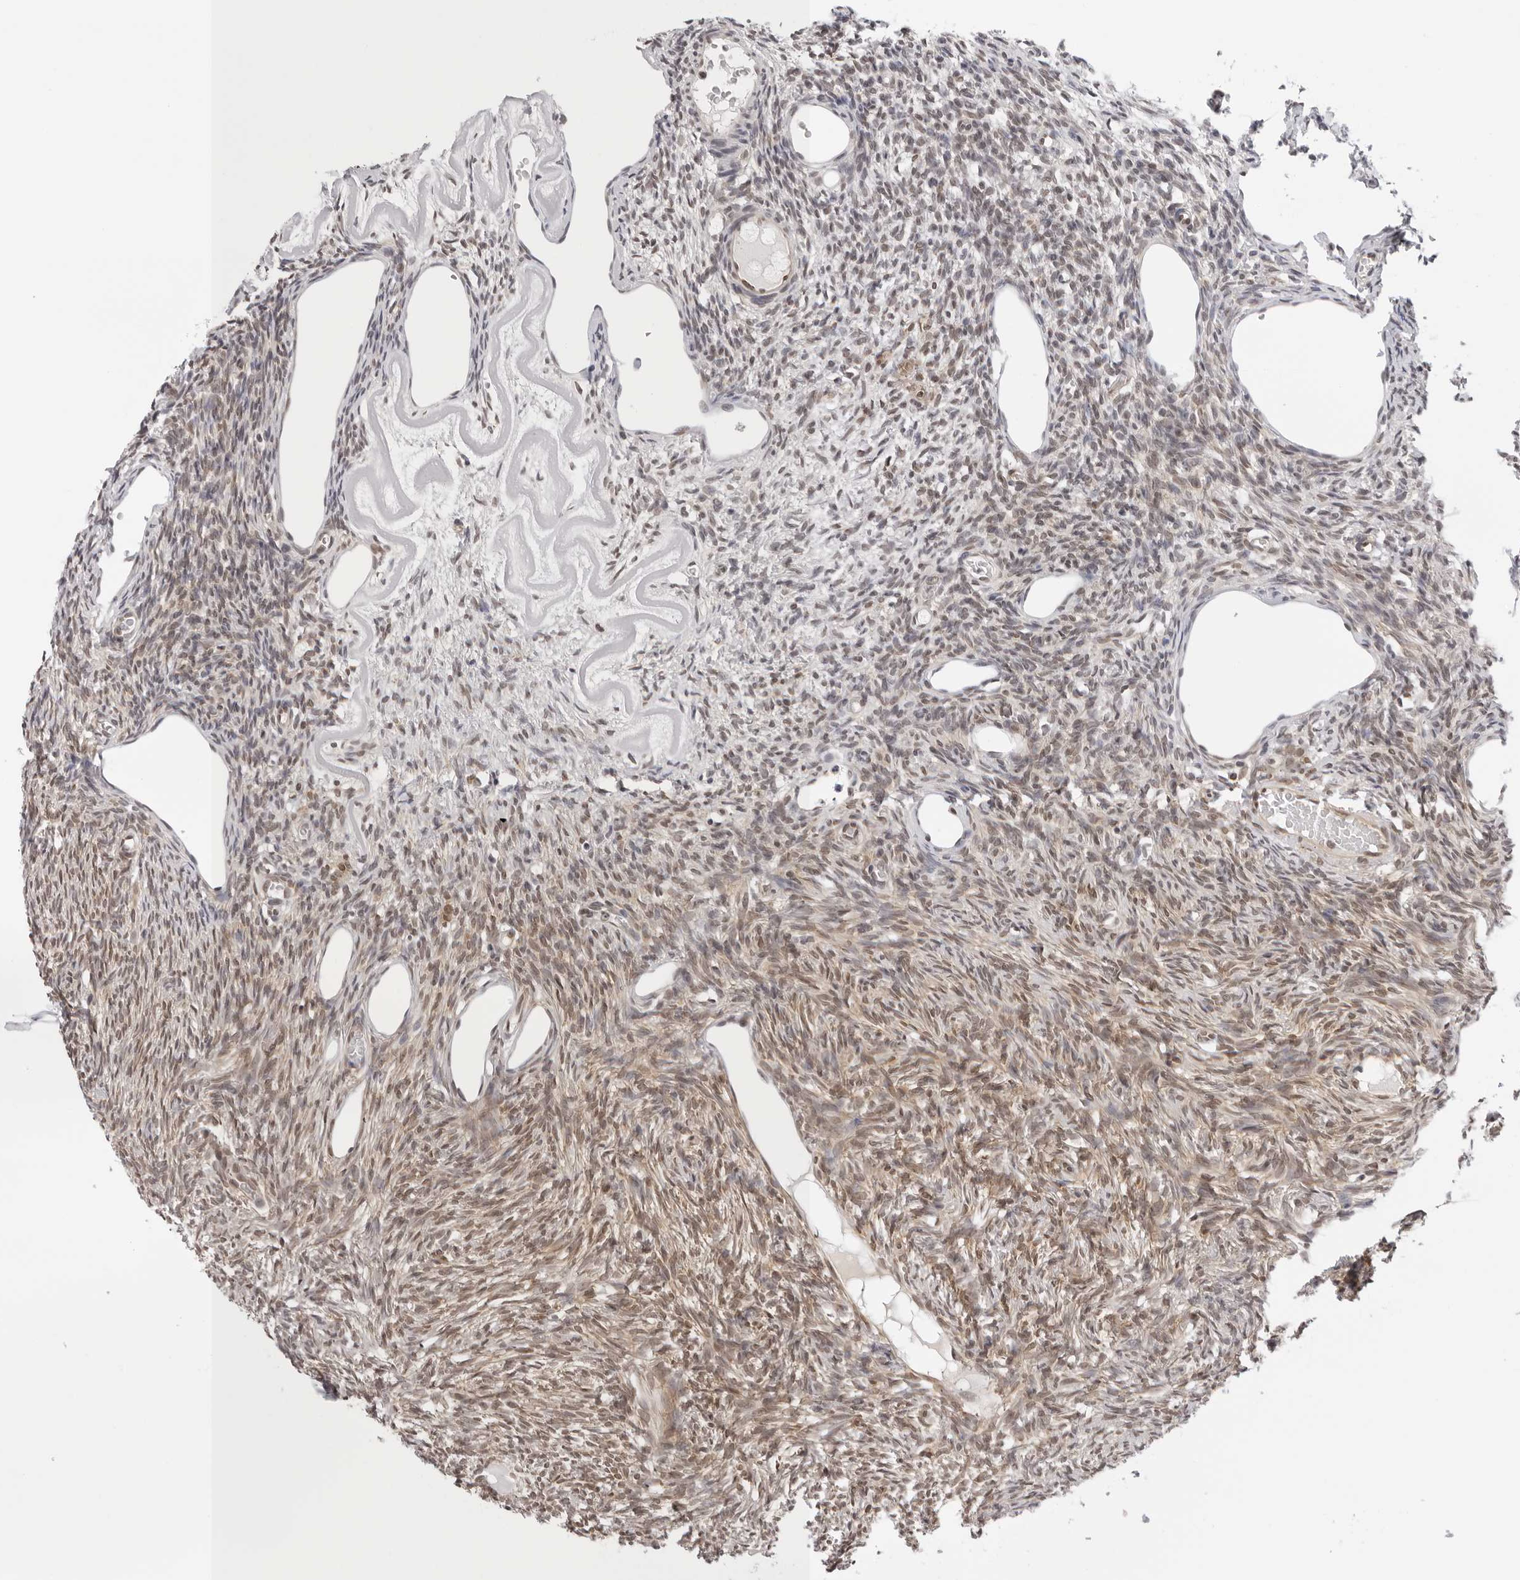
{"staining": {"intensity": "moderate", "quantity": "25%-75%", "location": "nuclear"}, "tissue": "ovary", "cell_type": "Ovarian stroma cells", "image_type": "normal", "snomed": [{"axis": "morphology", "description": "Normal tissue, NOS"}, {"axis": "topography", "description": "Ovary"}], "caption": "The photomicrograph displays immunohistochemical staining of benign ovary. There is moderate nuclear staining is identified in approximately 25%-75% of ovarian stroma cells. The staining was performed using DAB to visualize the protein expression in brown, while the nuclei were stained in blue with hematoxylin (Magnification: 20x).", "gene": "WDR77", "patient": {"sex": "female", "age": 33}}